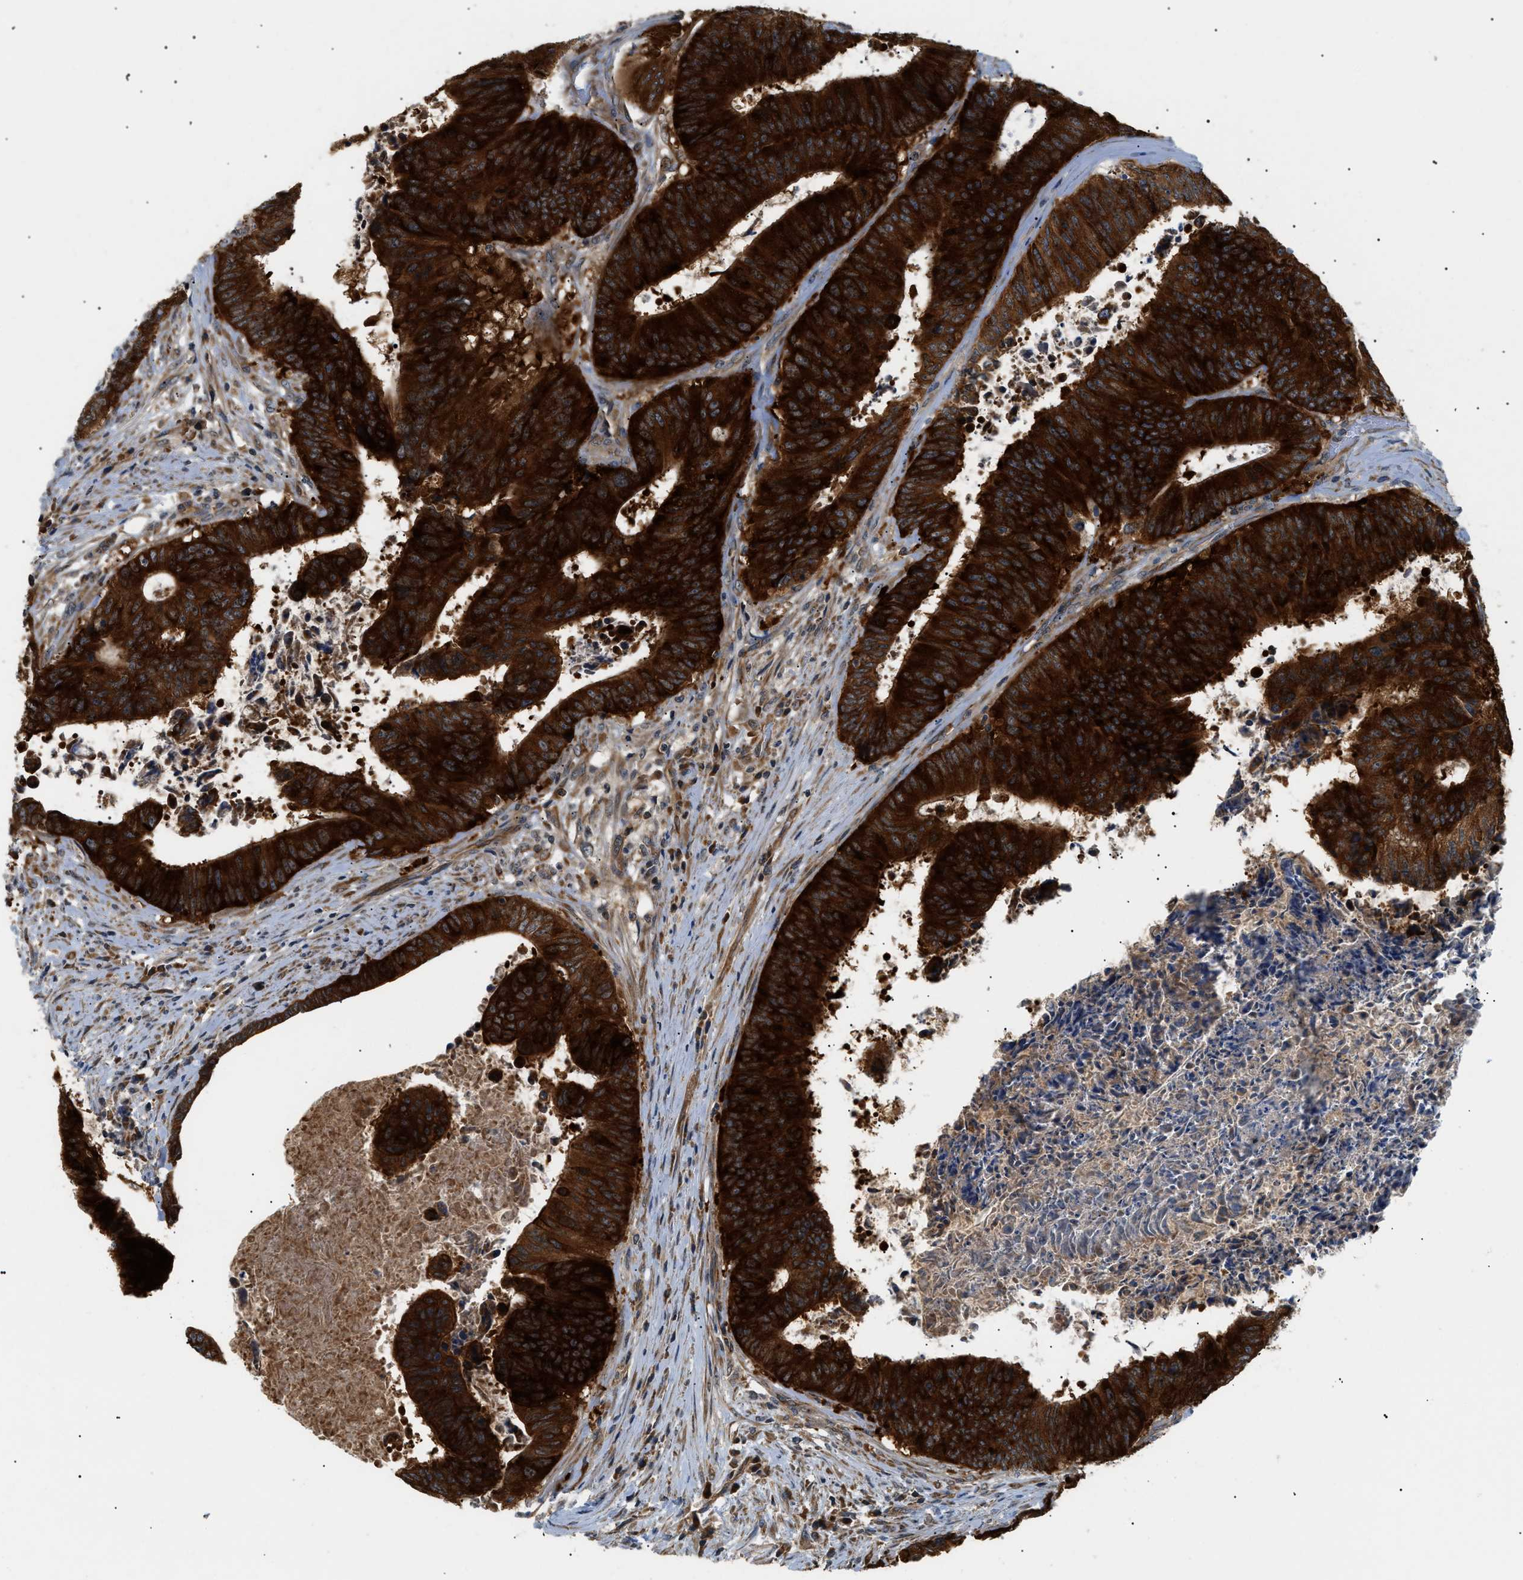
{"staining": {"intensity": "strong", "quantity": ">75%", "location": "cytoplasmic/membranous"}, "tissue": "colorectal cancer", "cell_type": "Tumor cells", "image_type": "cancer", "snomed": [{"axis": "morphology", "description": "Adenocarcinoma, NOS"}, {"axis": "topography", "description": "Rectum"}], "caption": "Tumor cells show high levels of strong cytoplasmic/membranous positivity in about >75% of cells in colorectal cancer.", "gene": "SRPK1", "patient": {"sex": "male", "age": 72}}